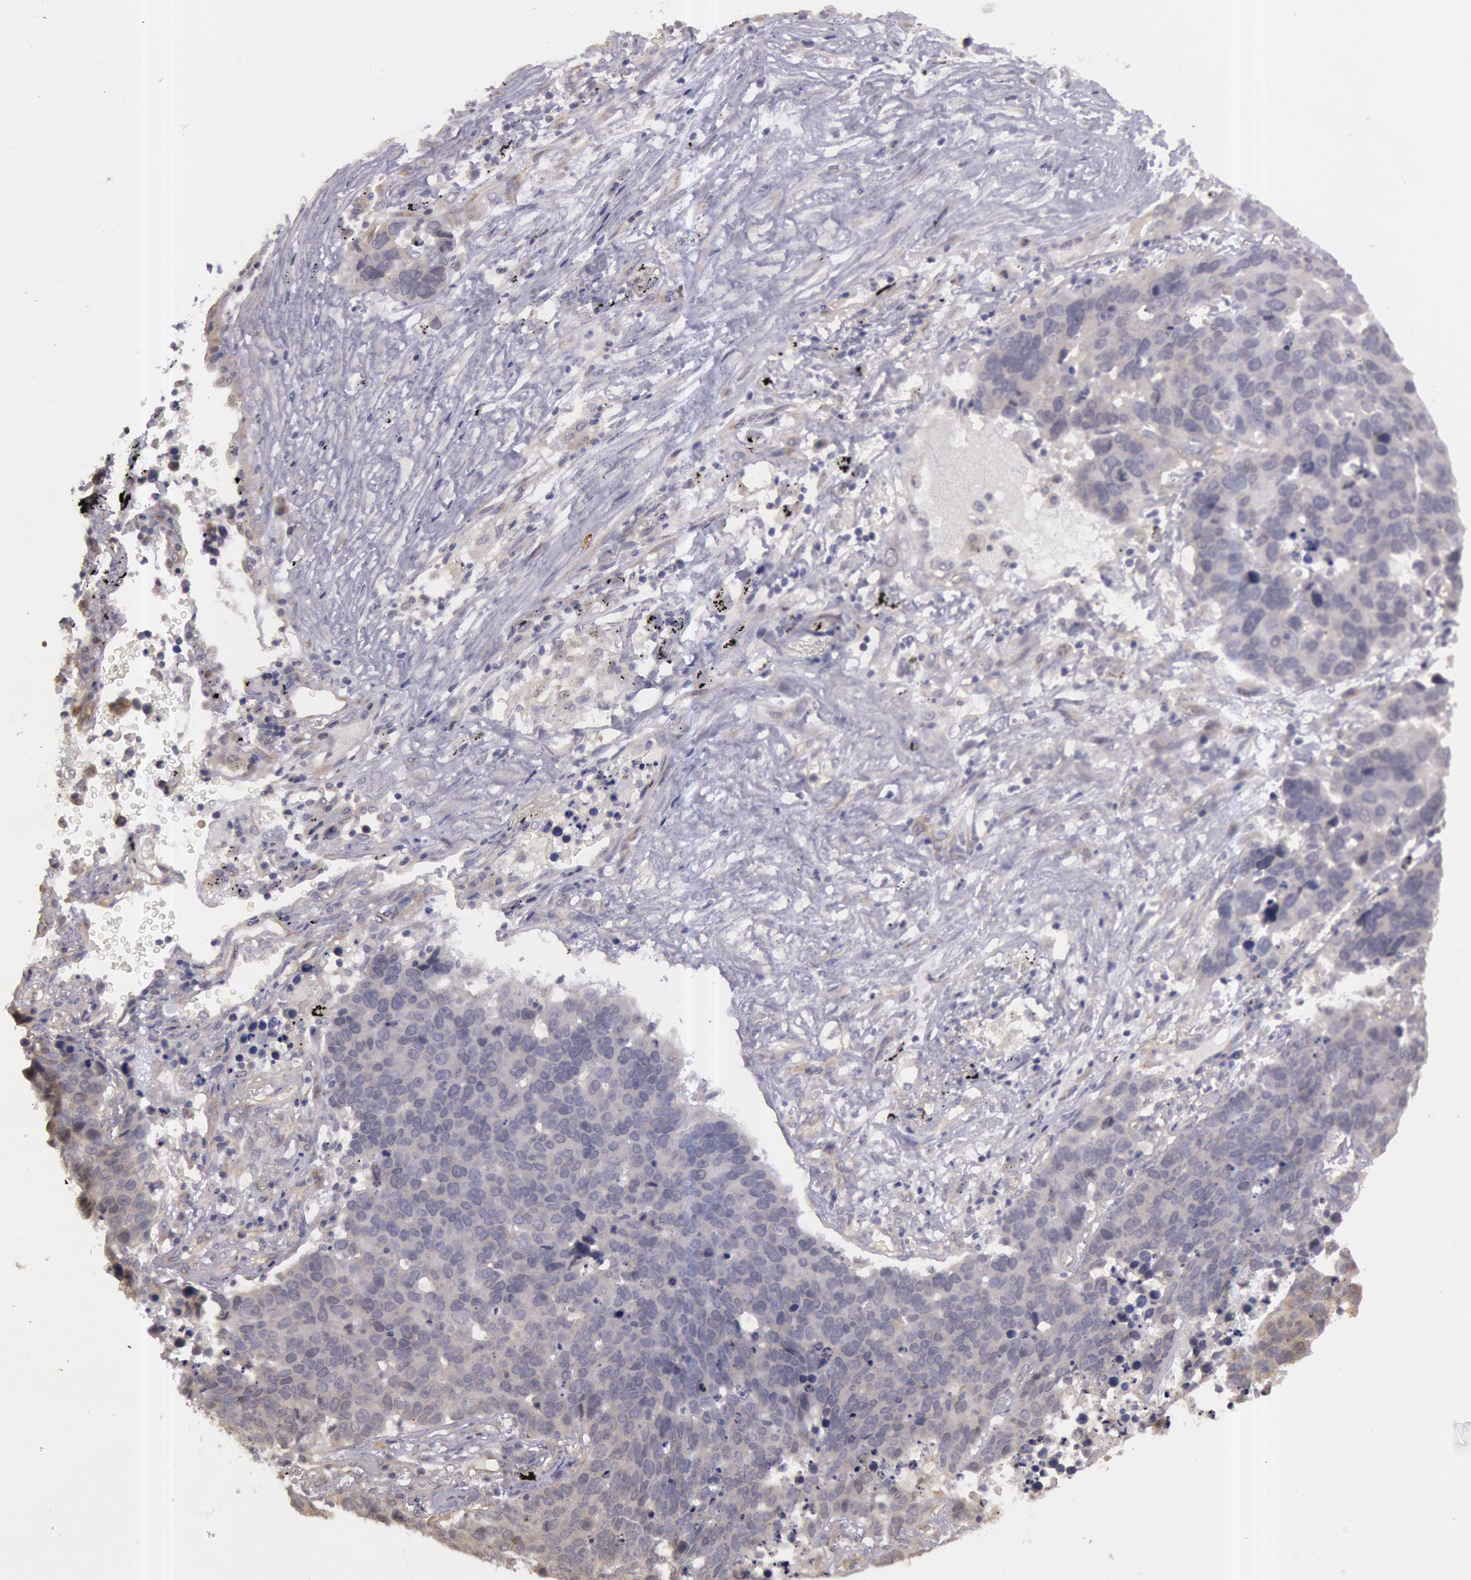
{"staining": {"intensity": "negative", "quantity": "none", "location": "none"}, "tissue": "lung cancer", "cell_type": "Tumor cells", "image_type": "cancer", "snomed": [{"axis": "morphology", "description": "Carcinoid, malignant, NOS"}, {"axis": "topography", "description": "Lung"}], "caption": "Malignant carcinoid (lung) was stained to show a protein in brown. There is no significant expression in tumor cells.", "gene": "AMOTL1", "patient": {"sex": "male", "age": 60}}